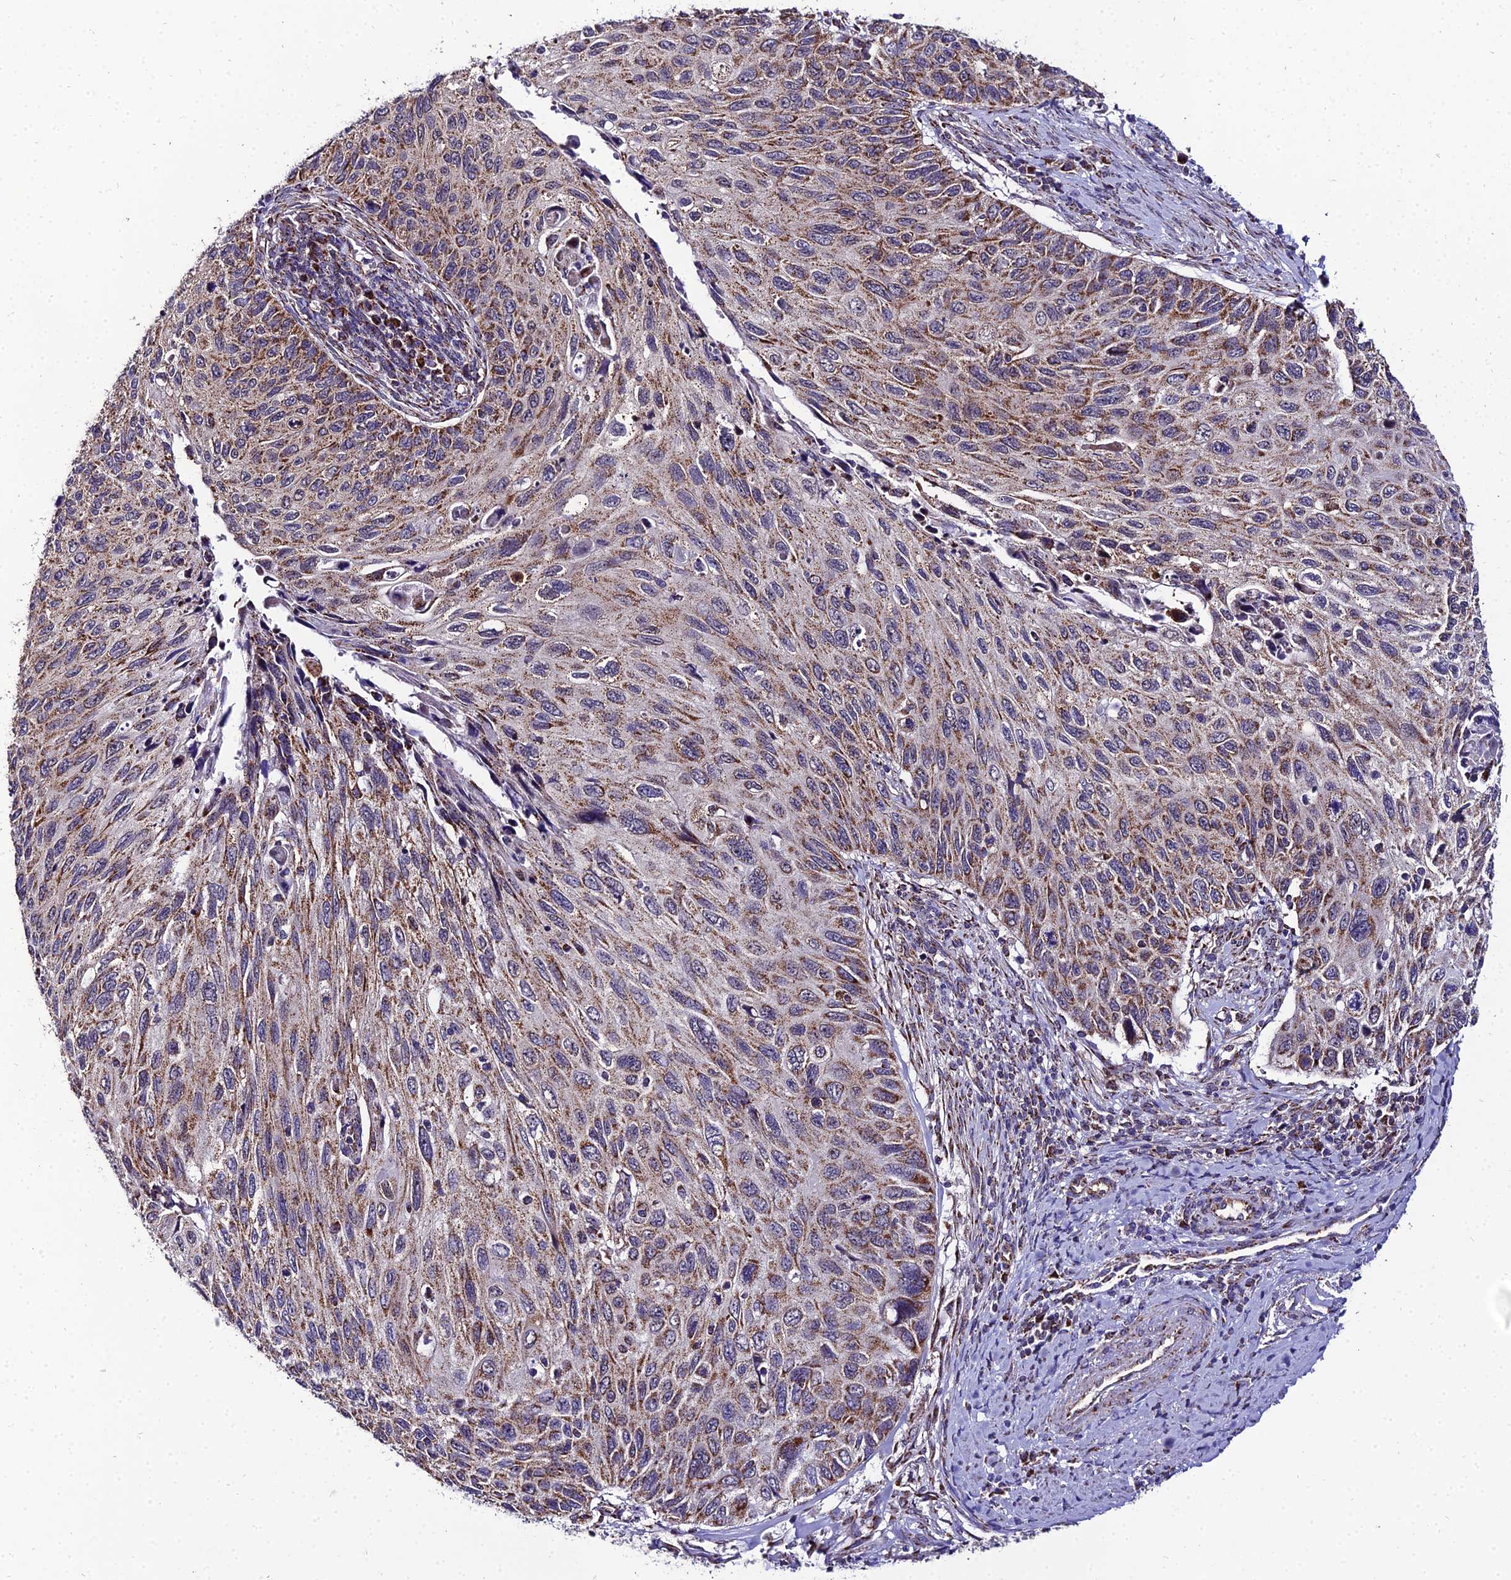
{"staining": {"intensity": "moderate", "quantity": ">75%", "location": "cytoplasmic/membranous"}, "tissue": "cervical cancer", "cell_type": "Tumor cells", "image_type": "cancer", "snomed": [{"axis": "morphology", "description": "Squamous cell carcinoma, NOS"}, {"axis": "topography", "description": "Cervix"}], "caption": "This is a photomicrograph of IHC staining of squamous cell carcinoma (cervical), which shows moderate staining in the cytoplasmic/membranous of tumor cells.", "gene": "PSMD2", "patient": {"sex": "female", "age": 70}}